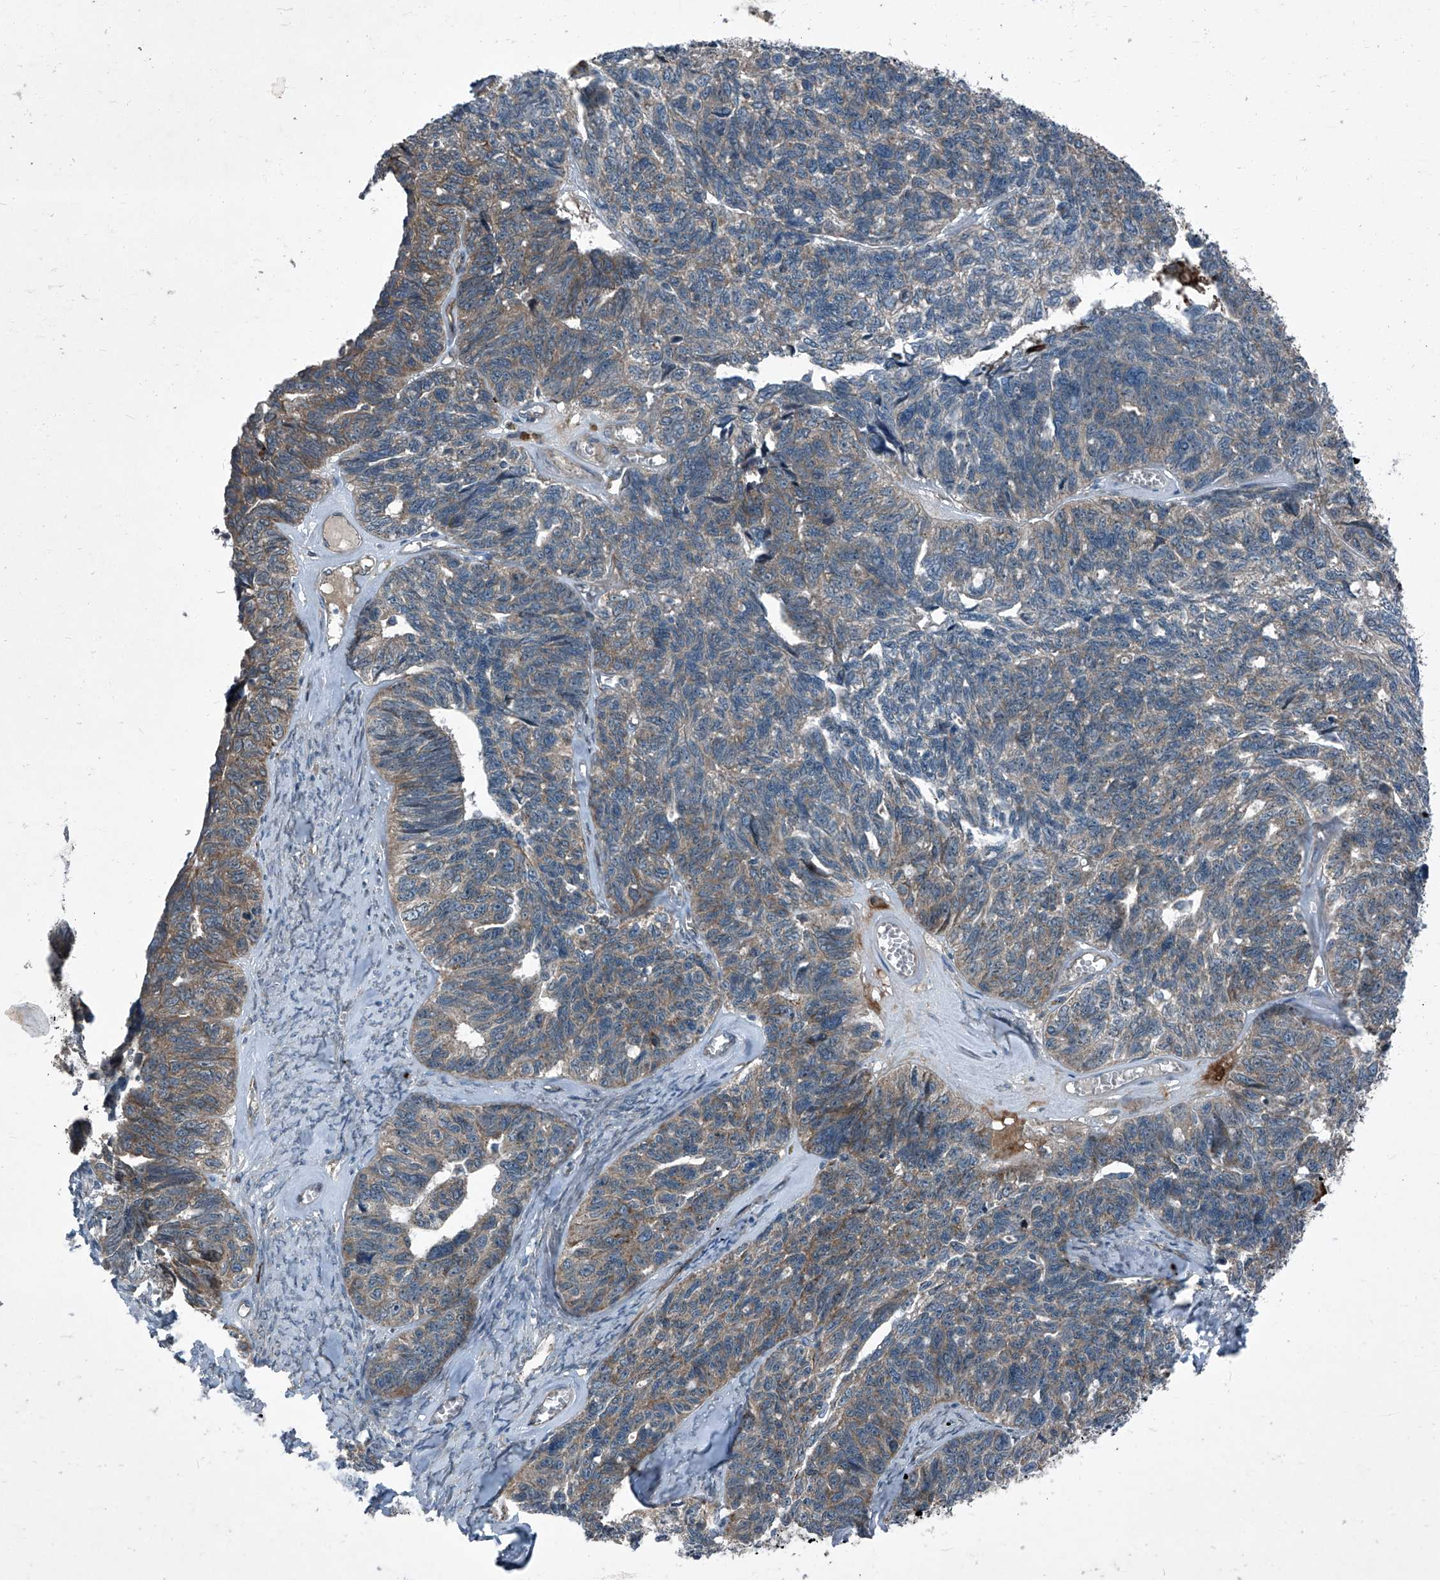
{"staining": {"intensity": "weak", "quantity": "25%-75%", "location": "cytoplasmic/membranous"}, "tissue": "ovarian cancer", "cell_type": "Tumor cells", "image_type": "cancer", "snomed": [{"axis": "morphology", "description": "Cystadenocarcinoma, serous, NOS"}, {"axis": "topography", "description": "Ovary"}], "caption": "Immunohistochemistry (IHC) micrograph of neoplastic tissue: ovarian cancer (serous cystadenocarcinoma) stained using immunohistochemistry displays low levels of weak protein expression localized specifically in the cytoplasmic/membranous of tumor cells, appearing as a cytoplasmic/membranous brown color.", "gene": "SENP2", "patient": {"sex": "female", "age": 79}}